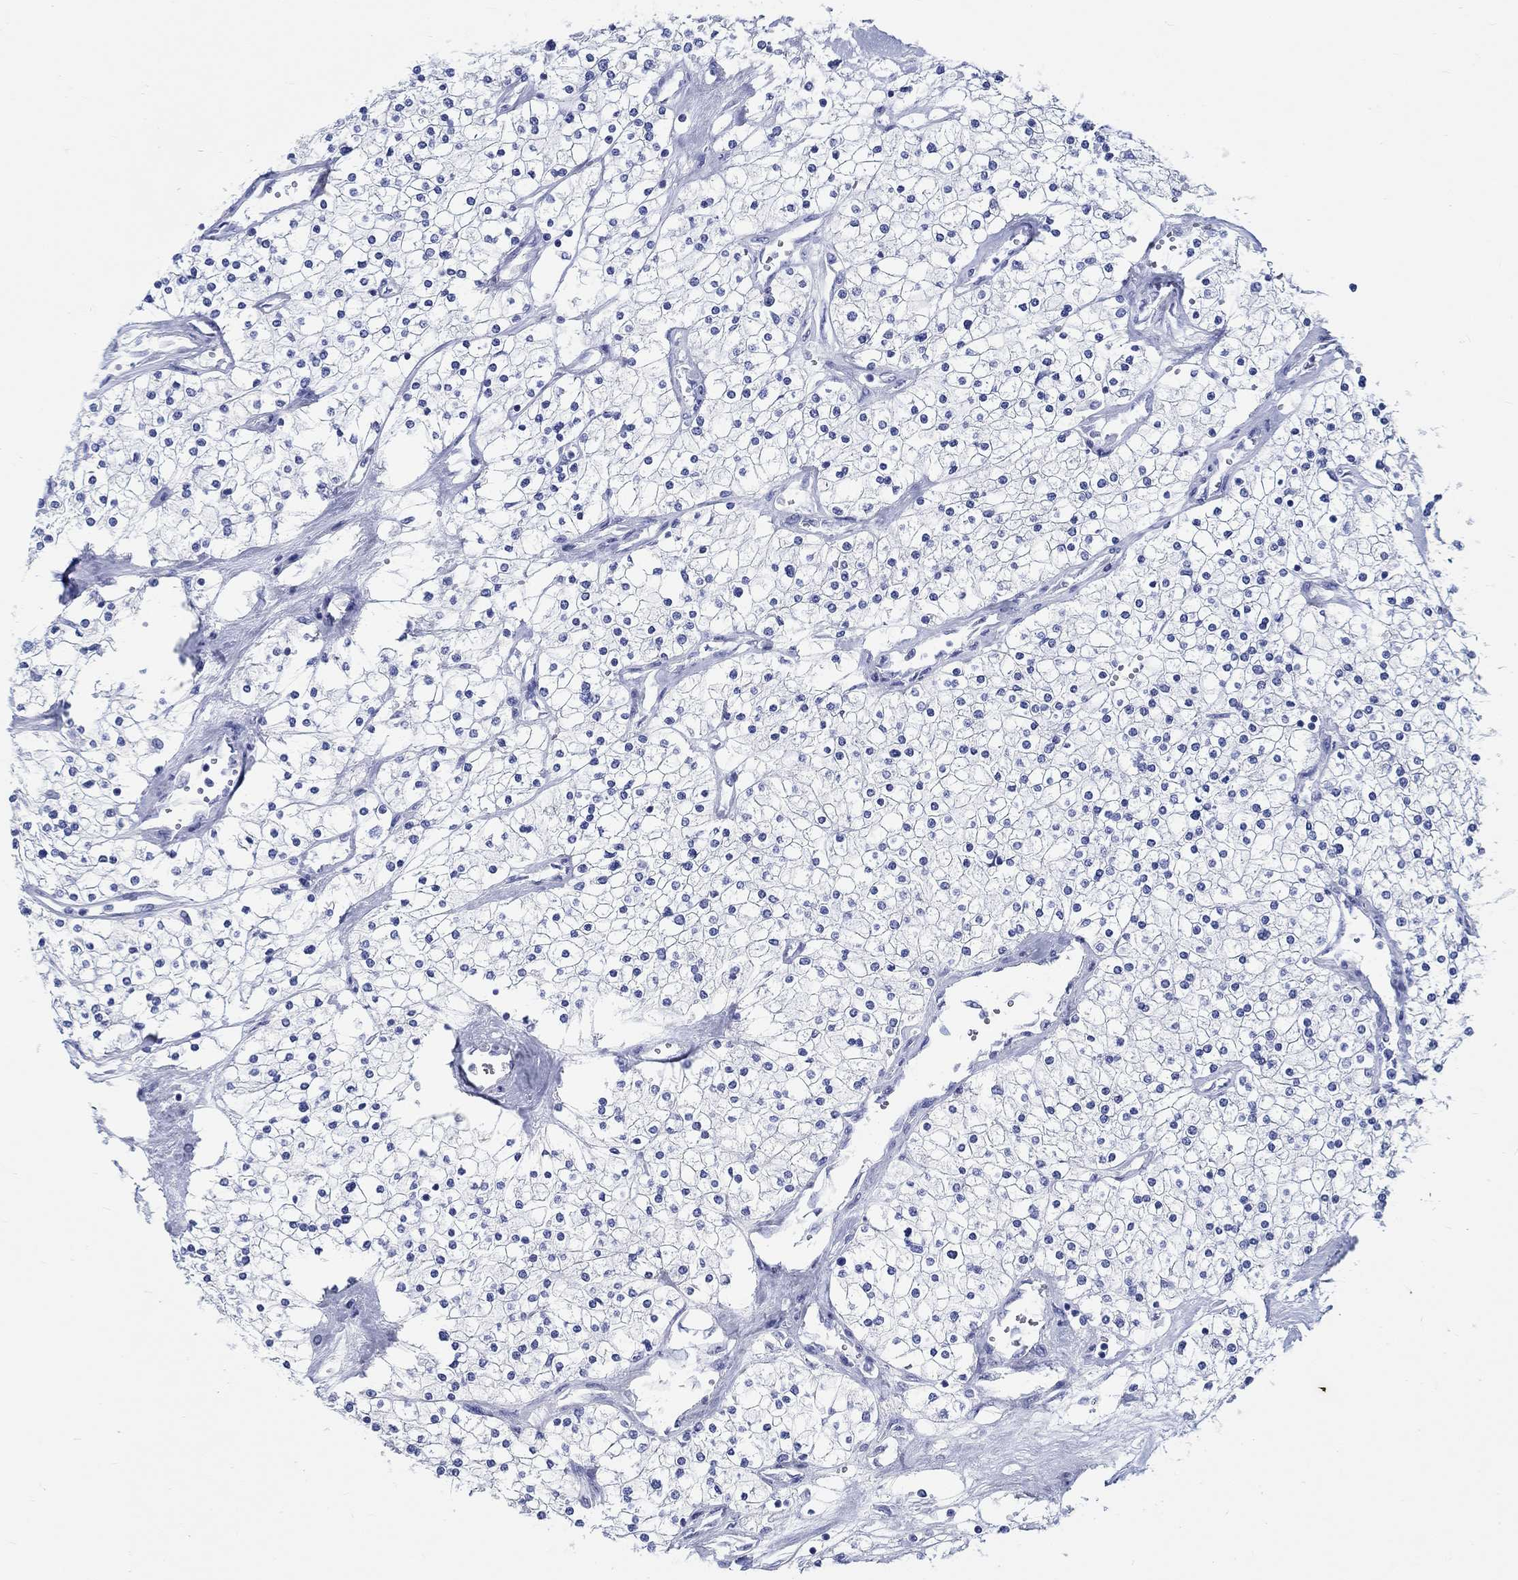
{"staining": {"intensity": "negative", "quantity": "none", "location": "none"}, "tissue": "renal cancer", "cell_type": "Tumor cells", "image_type": "cancer", "snomed": [{"axis": "morphology", "description": "Adenocarcinoma, NOS"}, {"axis": "topography", "description": "Kidney"}], "caption": "Image shows no significant protein expression in tumor cells of adenocarcinoma (renal).", "gene": "FBXO2", "patient": {"sex": "male", "age": 80}}